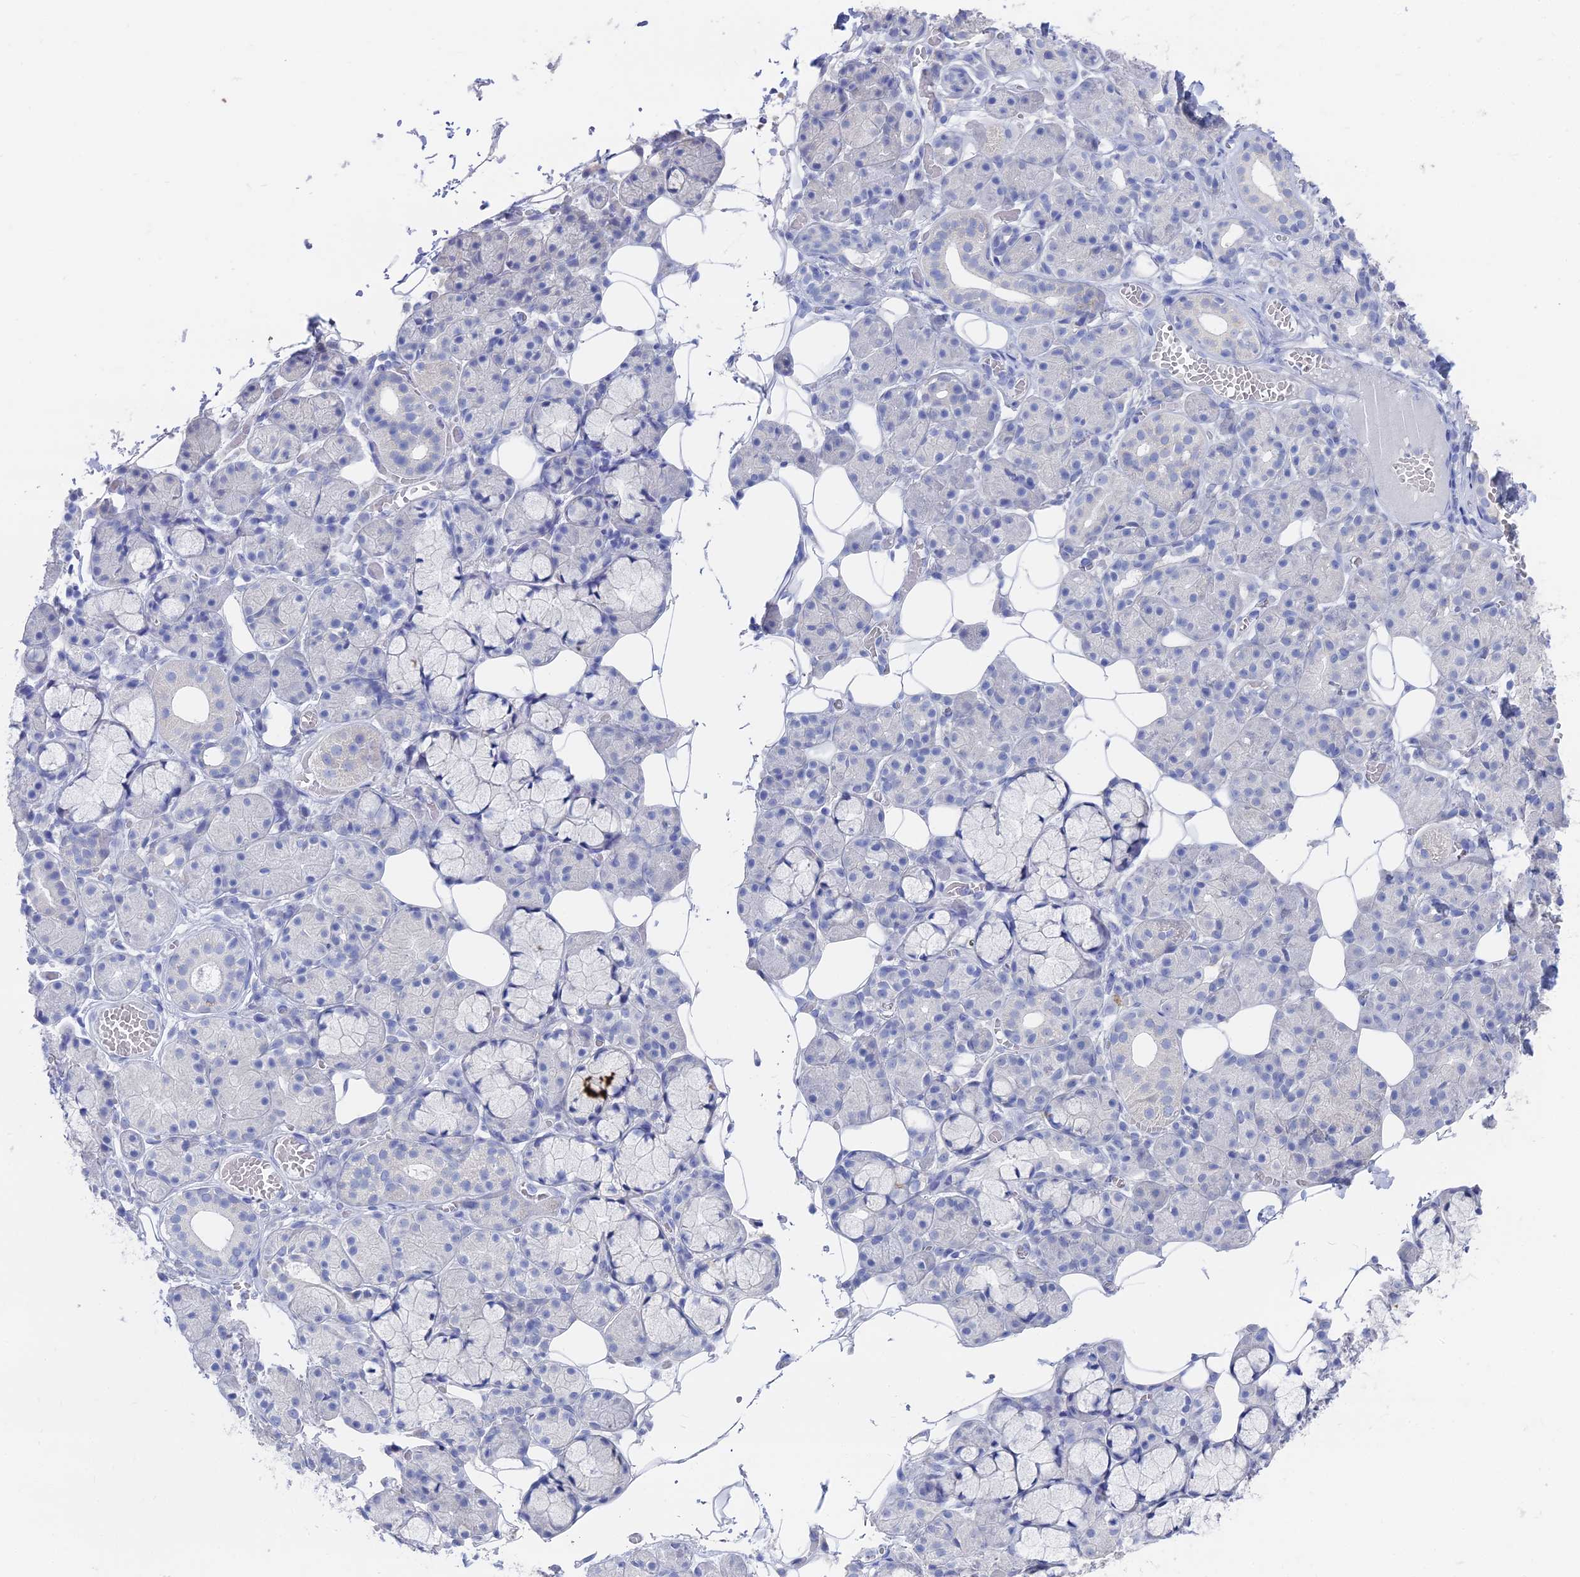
{"staining": {"intensity": "negative", "quantity": "none", "location": "none"}, "tissue": "salivary gland", "cell_type": "Glandular cells", "image_type": "normal", "snomed": [{"axis": "morphology", "description": "Normal tissue, NOS"}, {"axis": "topography", "description": "Salivary gland"}], "caption": "Immunohistochemical staining of unremarkable salivary gland shows no significant staining in glandular cells. The staining is performed using DAB (3,3'-diaminobenzidine) brown chromogen with nuclei counter-stained in using hematoxylin.", "gene": "TNNT3", "patient": {"sex": "male", "age": 63}}